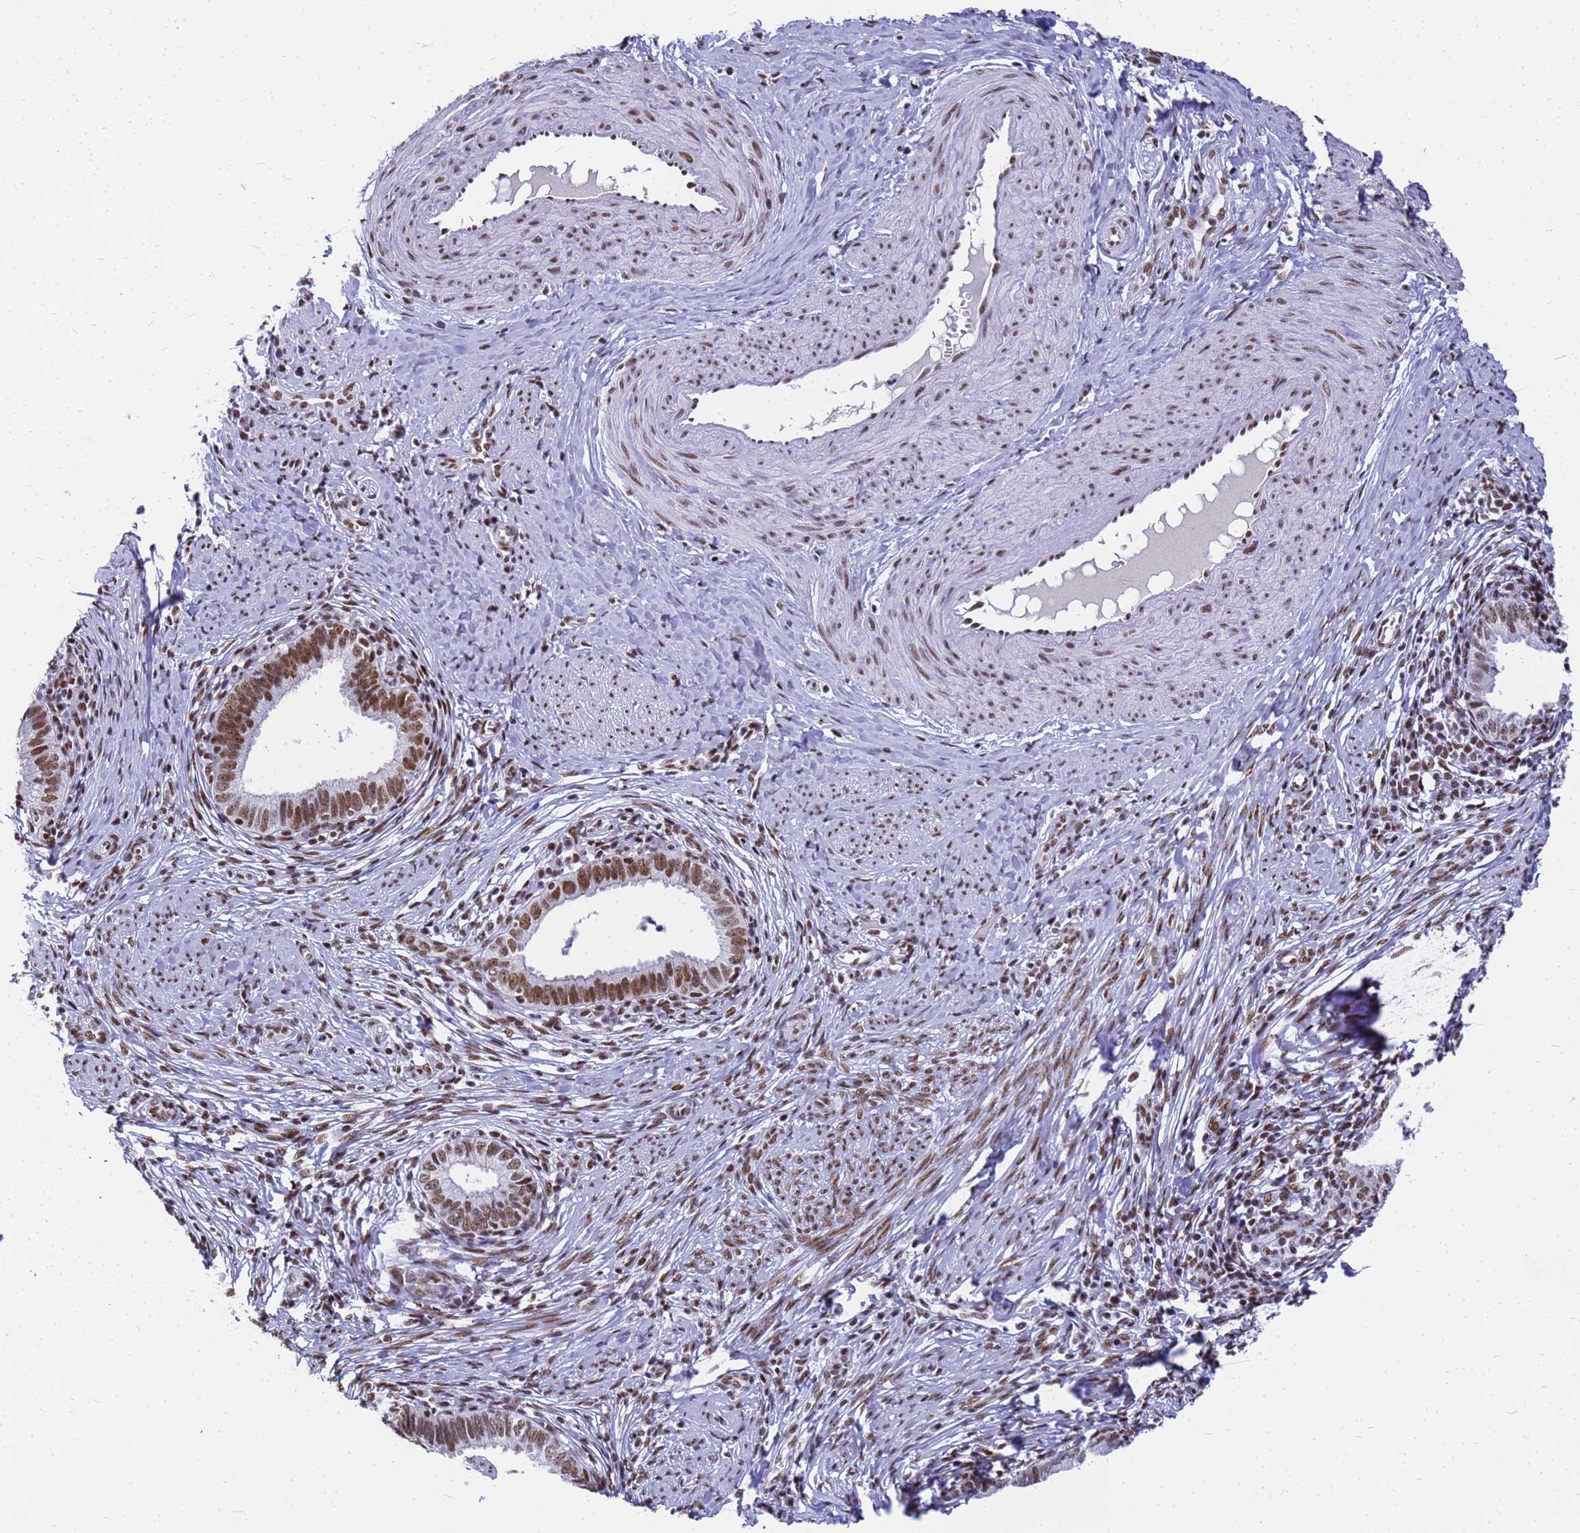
{"staining": {"intensity": "moderate", "quantity": "25%-75%", "location": "nuclear"}, "tissue": "cervical cancer", "cell_type": "Tumor cells", "image_type": "cancer", "snomed": [{"axis": "morphology", "description": "Adenocarcinoma, NOS"}, {"axis": "topography", "description": "Cervix"}], "caption": "Approximately 25%-75% of tumor cells in cervical adenocarcinoma display moderate nuclear protein staining as visualized by brown immunohistochemical staining.", "gene": "SART3", "patient": {"sex": "female", "age": 36}}